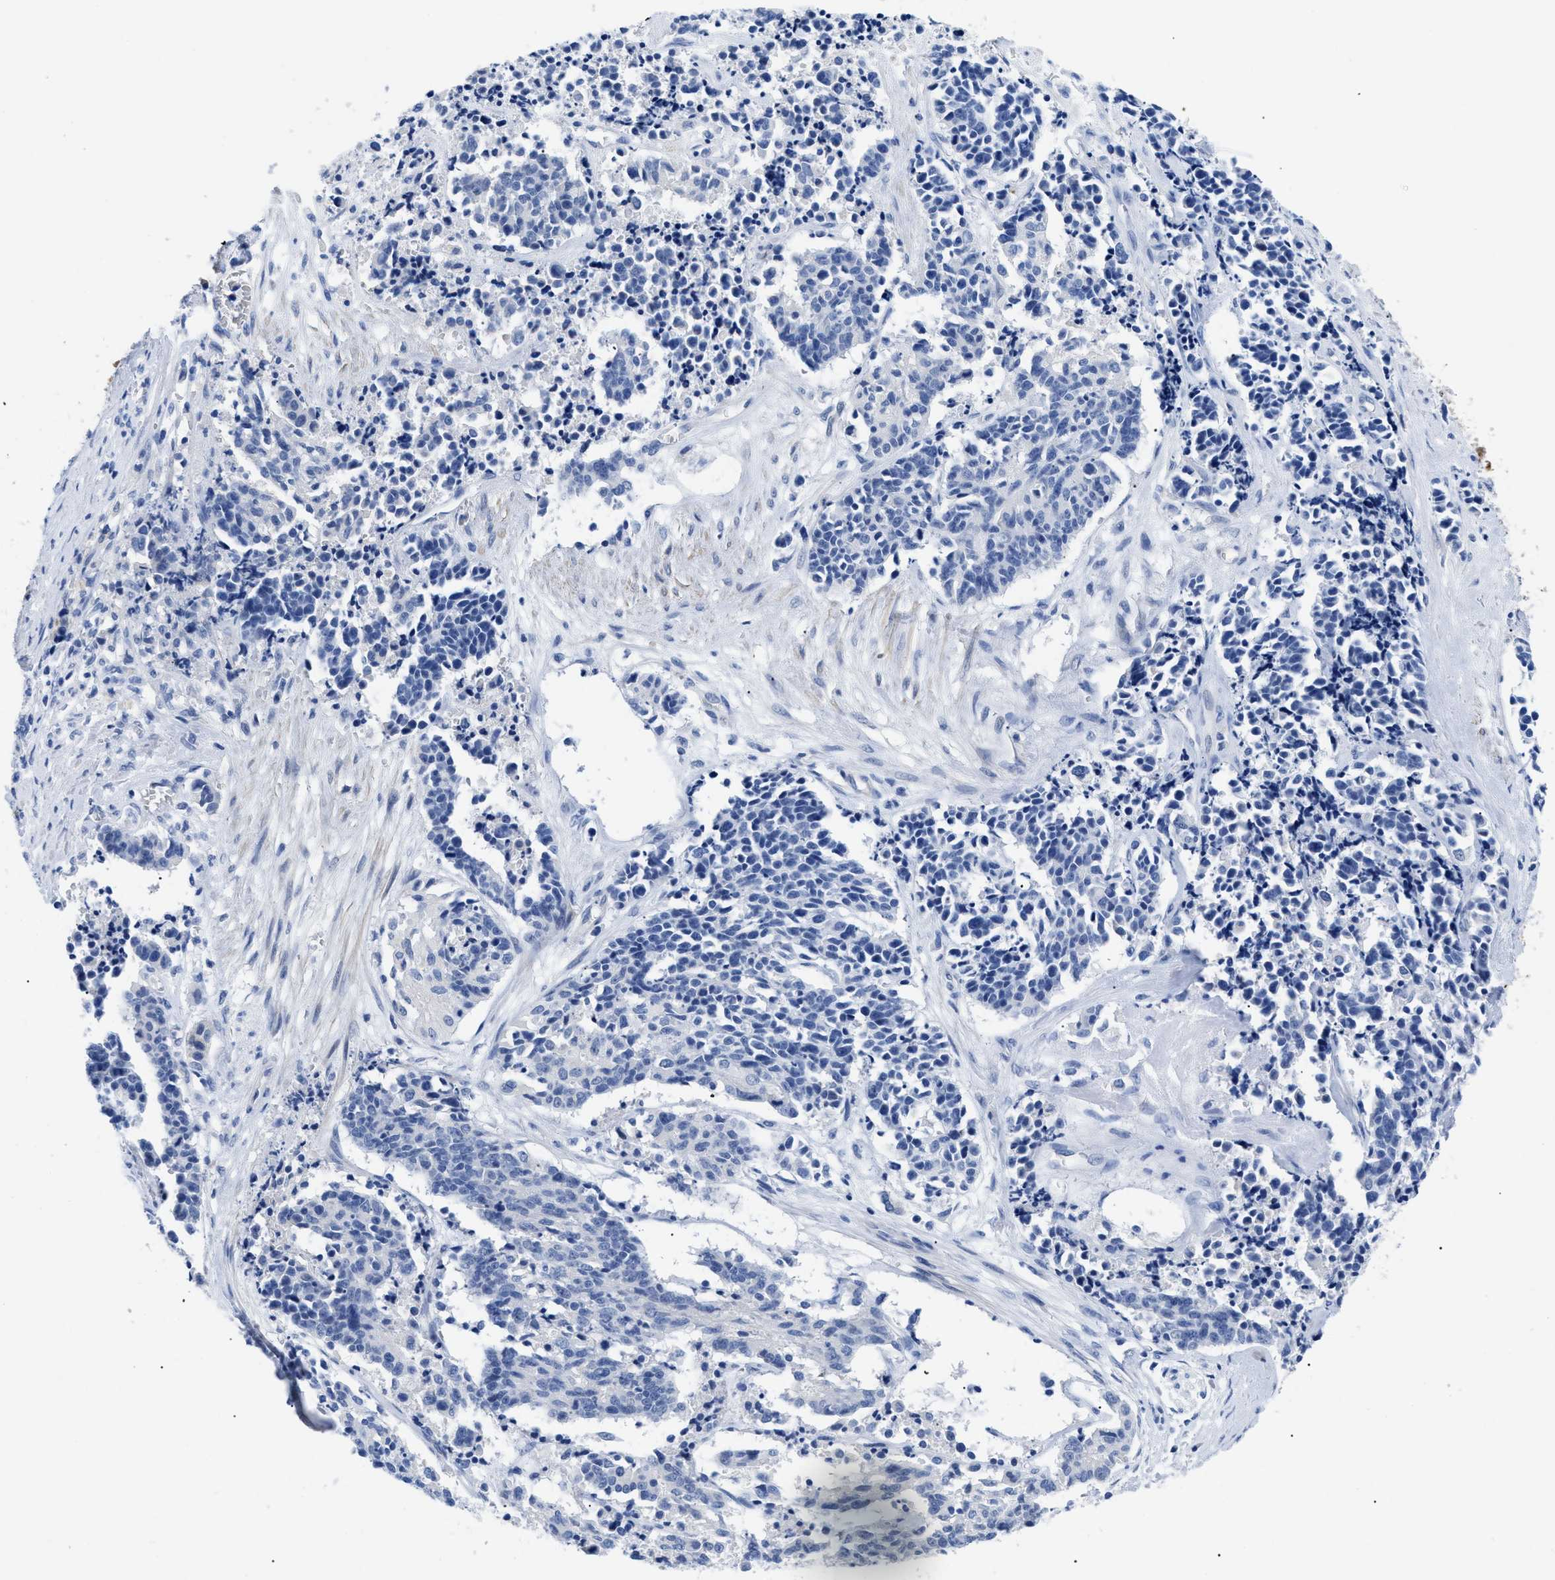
{"staining": {"intensity": "negative", "quantity": "none", "location": "none"}, "tissue": "cervical cancer", "cell_type": "Tumor cells", "image_type": "cancer", "snomed": [{"axis": "morphology", "description": "Squamous cell carcinoma, NOS"}, {"axis": "topography", "description": "Cervix"}], "caption": "Histopathology image shows no protein expression in tumor cells of cervical cancer (squamous cell carcinoma) tissue.", "gene": "TMEM68", "patient": {"sex": "female", "age": 35}}